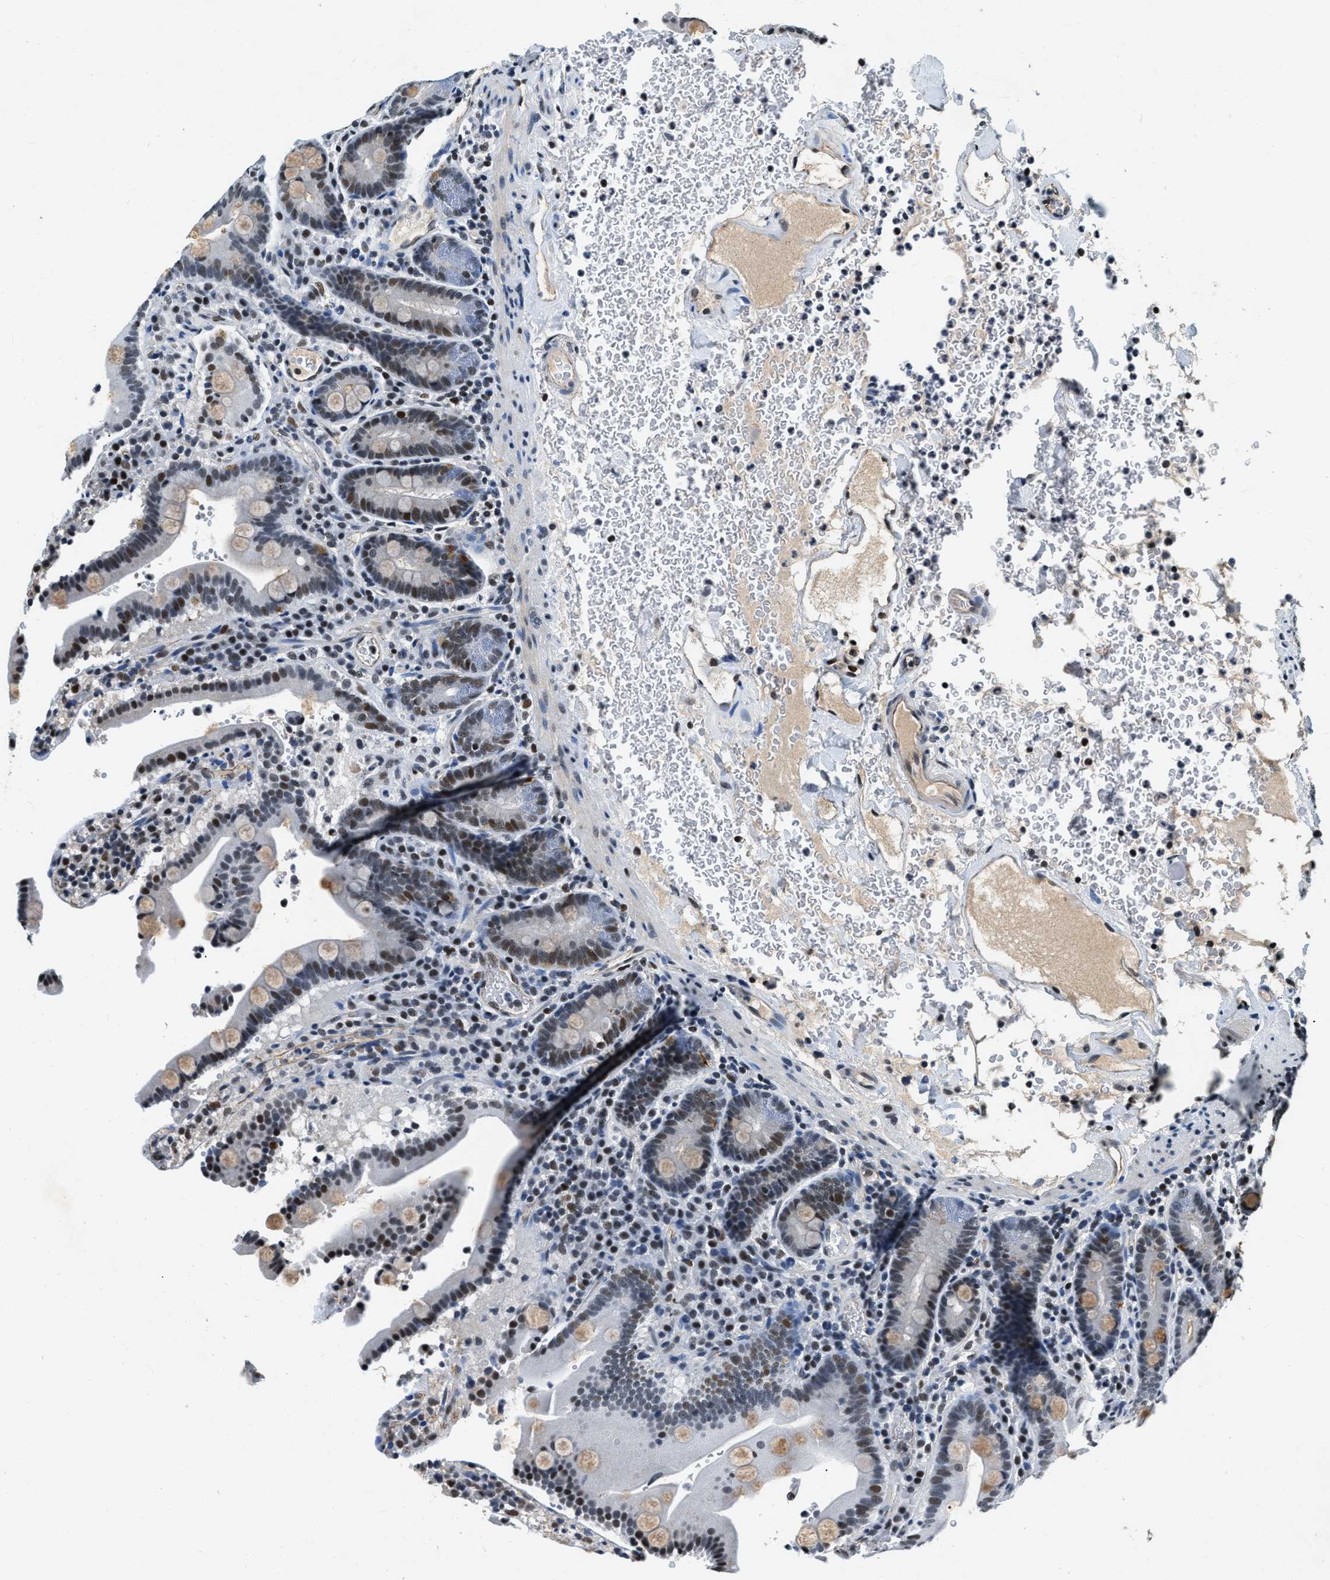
{"staining": {"intensity": "weak", "quantity": "25%-75%", "location": "nuclear"}, "tissue": "duodenum", "cell_type": "Glandular cells", "image_type": "normal", "snomed": [{"axis": "morphology", "description": "Normal tissue, NOS"}, {"axis": "topography", "description": "Small intestine, NOS"}], "caption": "Immunohistochemical staining of benign duodenum reveals 25%-75% levels of weak nuclear protein staining in approximately 25%-75% of glandular cells. Using DAB (brown) and hematoxylin (blue) stains, captured at high magnification using brightfield microscopy.", "gene": "CCNE1", "patient": {"sex": "female", "age": 71}}